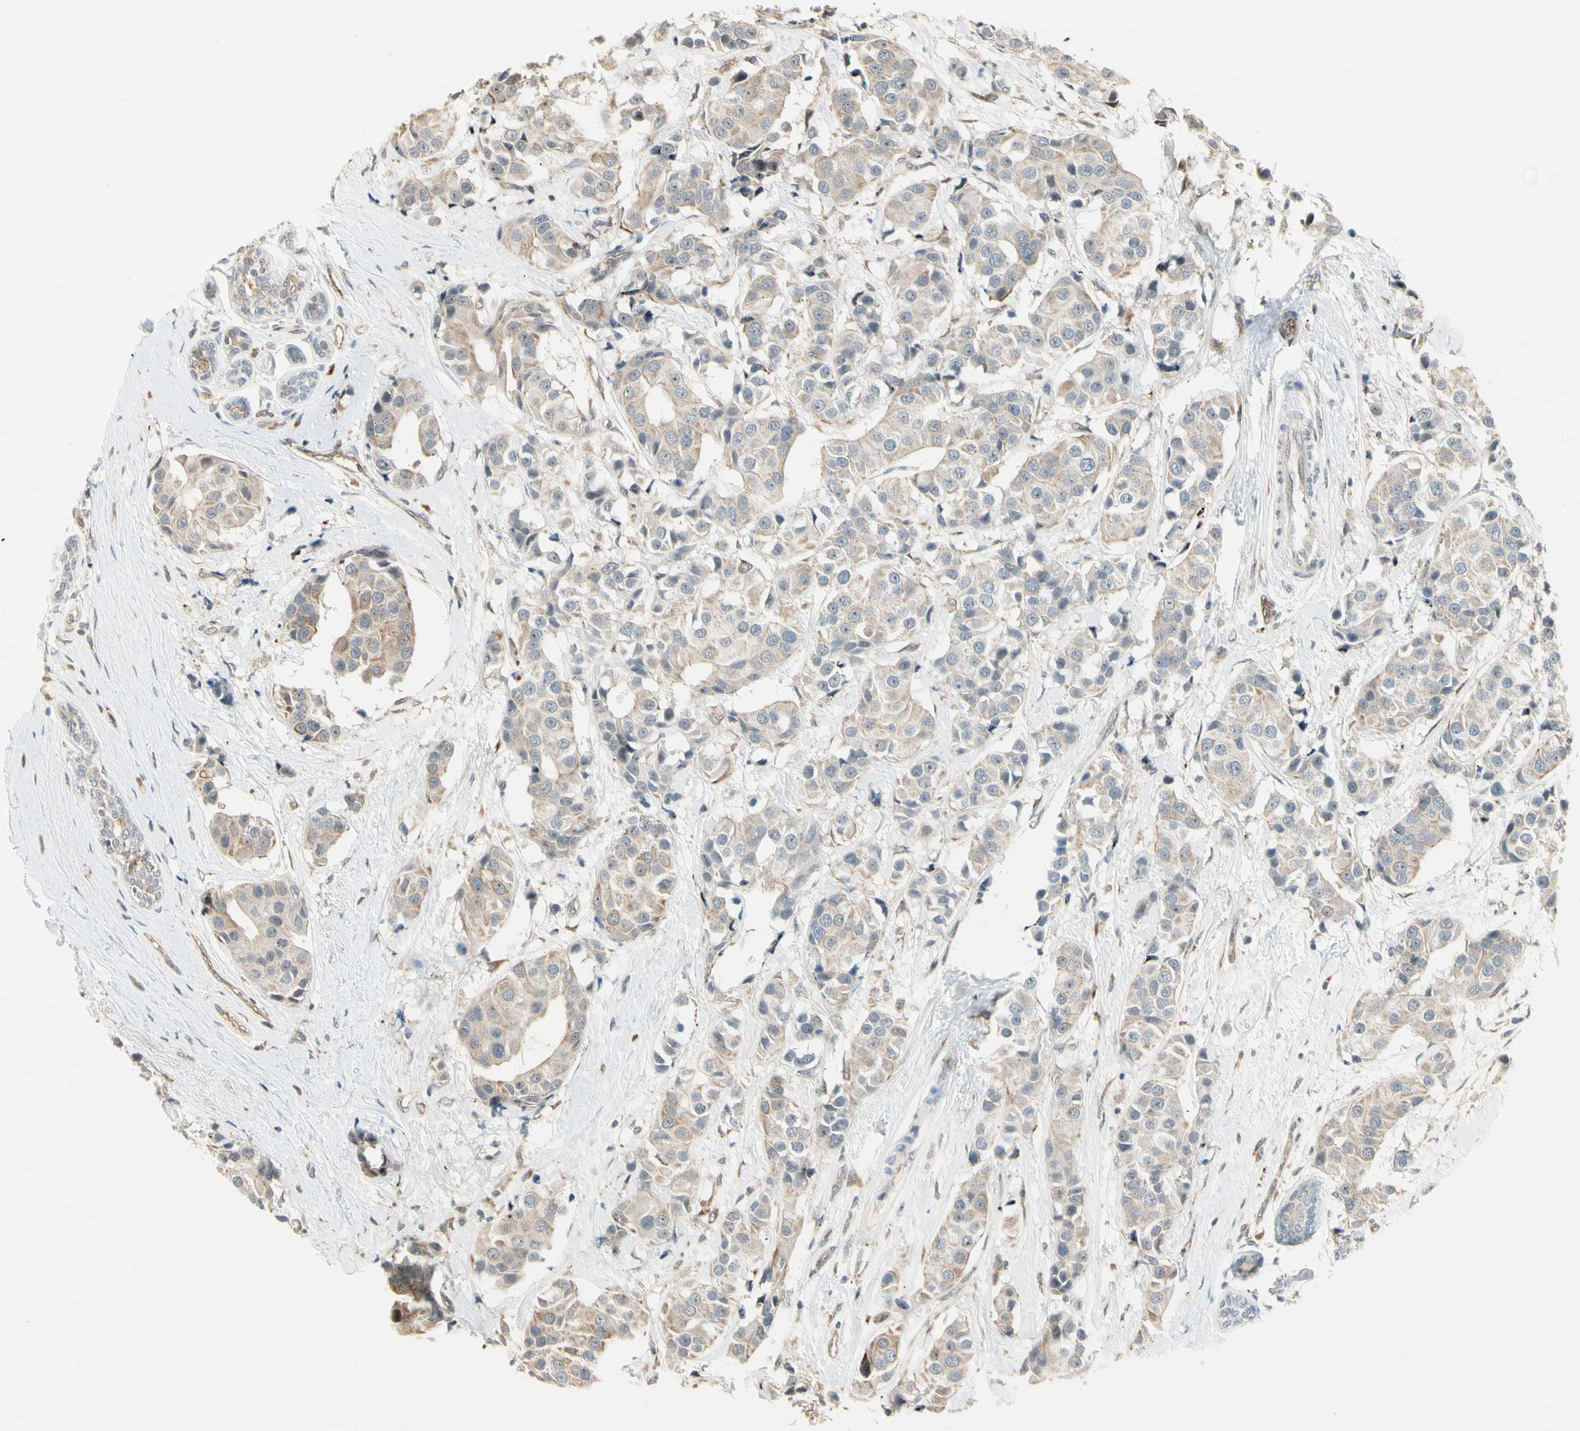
{"staining": {"intensity": "weak", "quantity": "25%-75%", "location": "cytoplasmic/membranous"}, "tissue": "breast cancer", "cell_type": "Tumor cells", "image_type": "cancer", "snomed": [{"axis": "morphology", "description": "Normal tissue, NOS"}, {"axis": "morphology", "description": "Duct carcinoma"}, {"axis": "topography", "description": "Breast"}], "caption": "Protein expression analysis of human intraductal carcinoma (breast) reveals weak cytoplasmic/membranous positivity in about 25%-75% of tumor cells. Immunohistochemistry stains the protein in brown and the nuclei are stained blue.", "gene": "FNDC3B", "patient": {"sex": "female", "age": 39}}